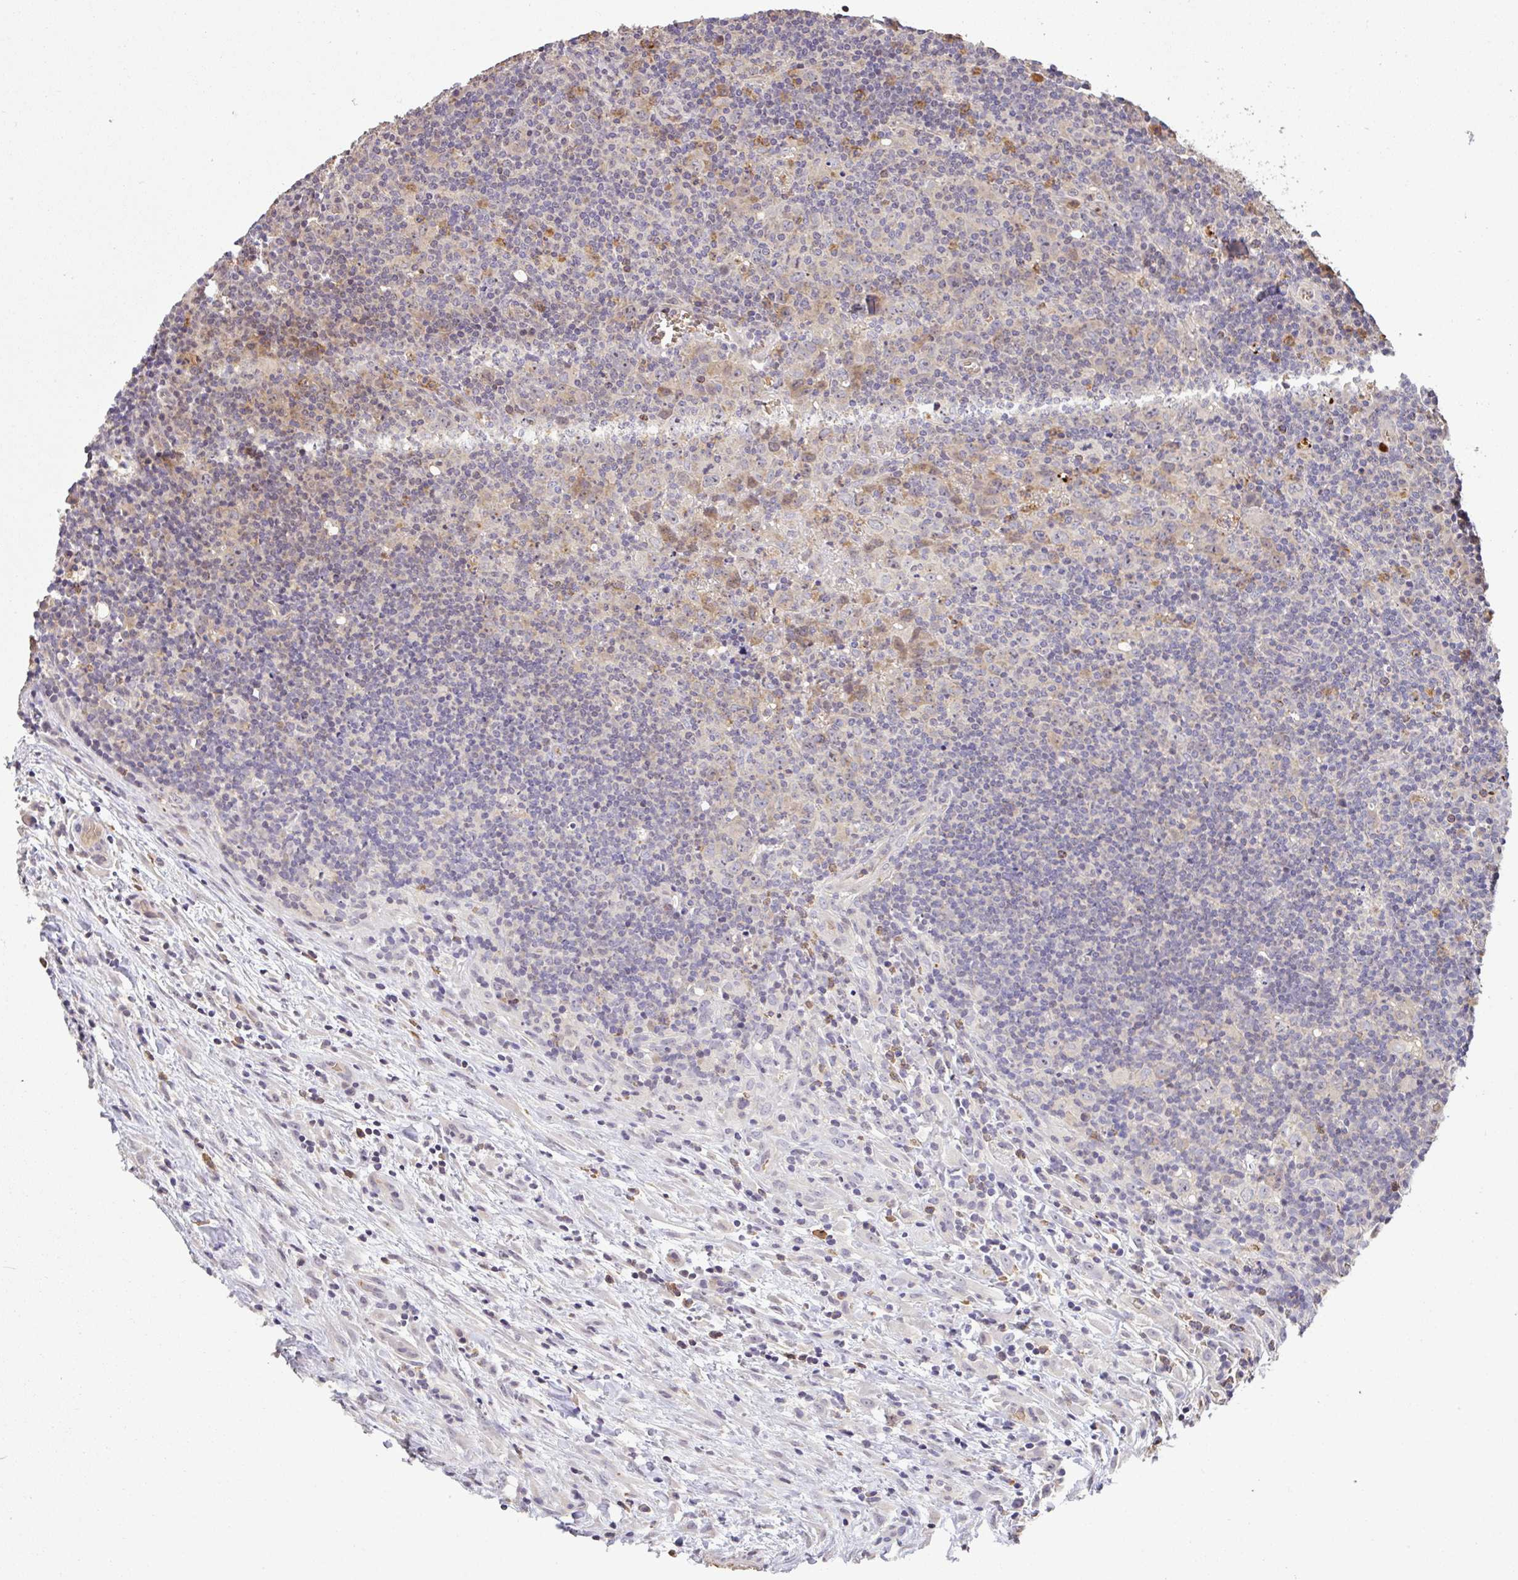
{"staining": {"intensity": "negative", "quantity": "none", "location": "none"}, "tissue": "lymphoma", "cell_type": "Tumor cells", "image_type": "cancer", "snomed": [{"axis": "morphology", "description": "Hodgkin's disease, NOS"}, {"axis": "topography", "description": "Lymph node"}], "caption": "A photomicrograph of human Hodgkin's disease is negative for staining in tumor cells.", "gene": "C1QTNF9B", "patient": {"sex": "female", "age": 18}}